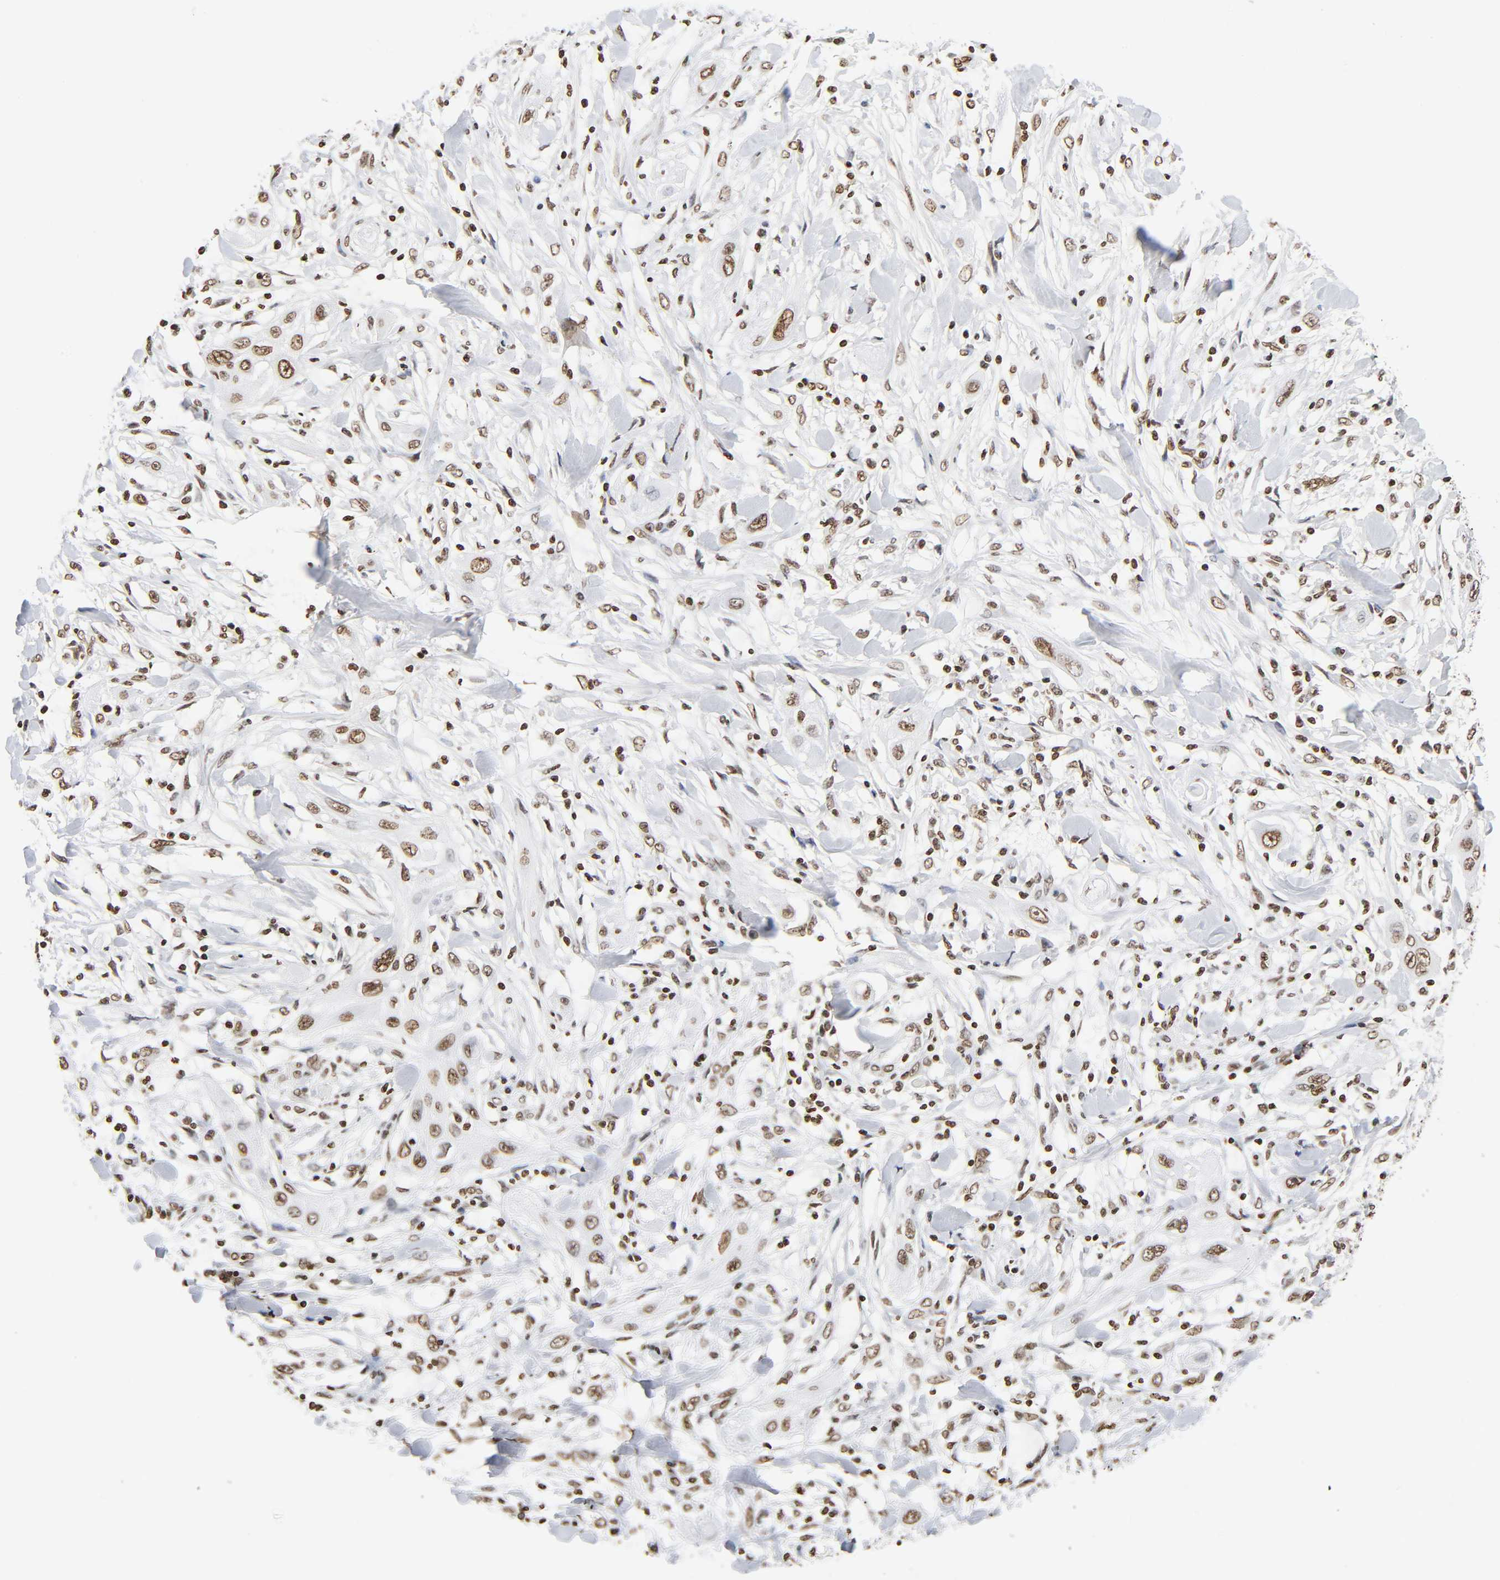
{"staining": {"intensity": "moderate", "quantity": ">75%", "location": "nuclear"}, "tissue": "lung cancer", "cell_type": "Tumor cells", "image_type": "cancer", "snomed": [{"axis": "morphology", "description": "Squamous cell carcinoma, NOS"}, {"axis": "topography", "description": "Lung"}], "caption": "Lung cancer (squamous cell carcinoma) was stained to show a protein in brown. There is medium levels of moderate nuclear expression in approximately >75% of tumor cells. (Brightfield microscopy of DAB IHC at high magnification).", "gene": "HOXA6", "patient": {"sex": "female", "age": 47}}